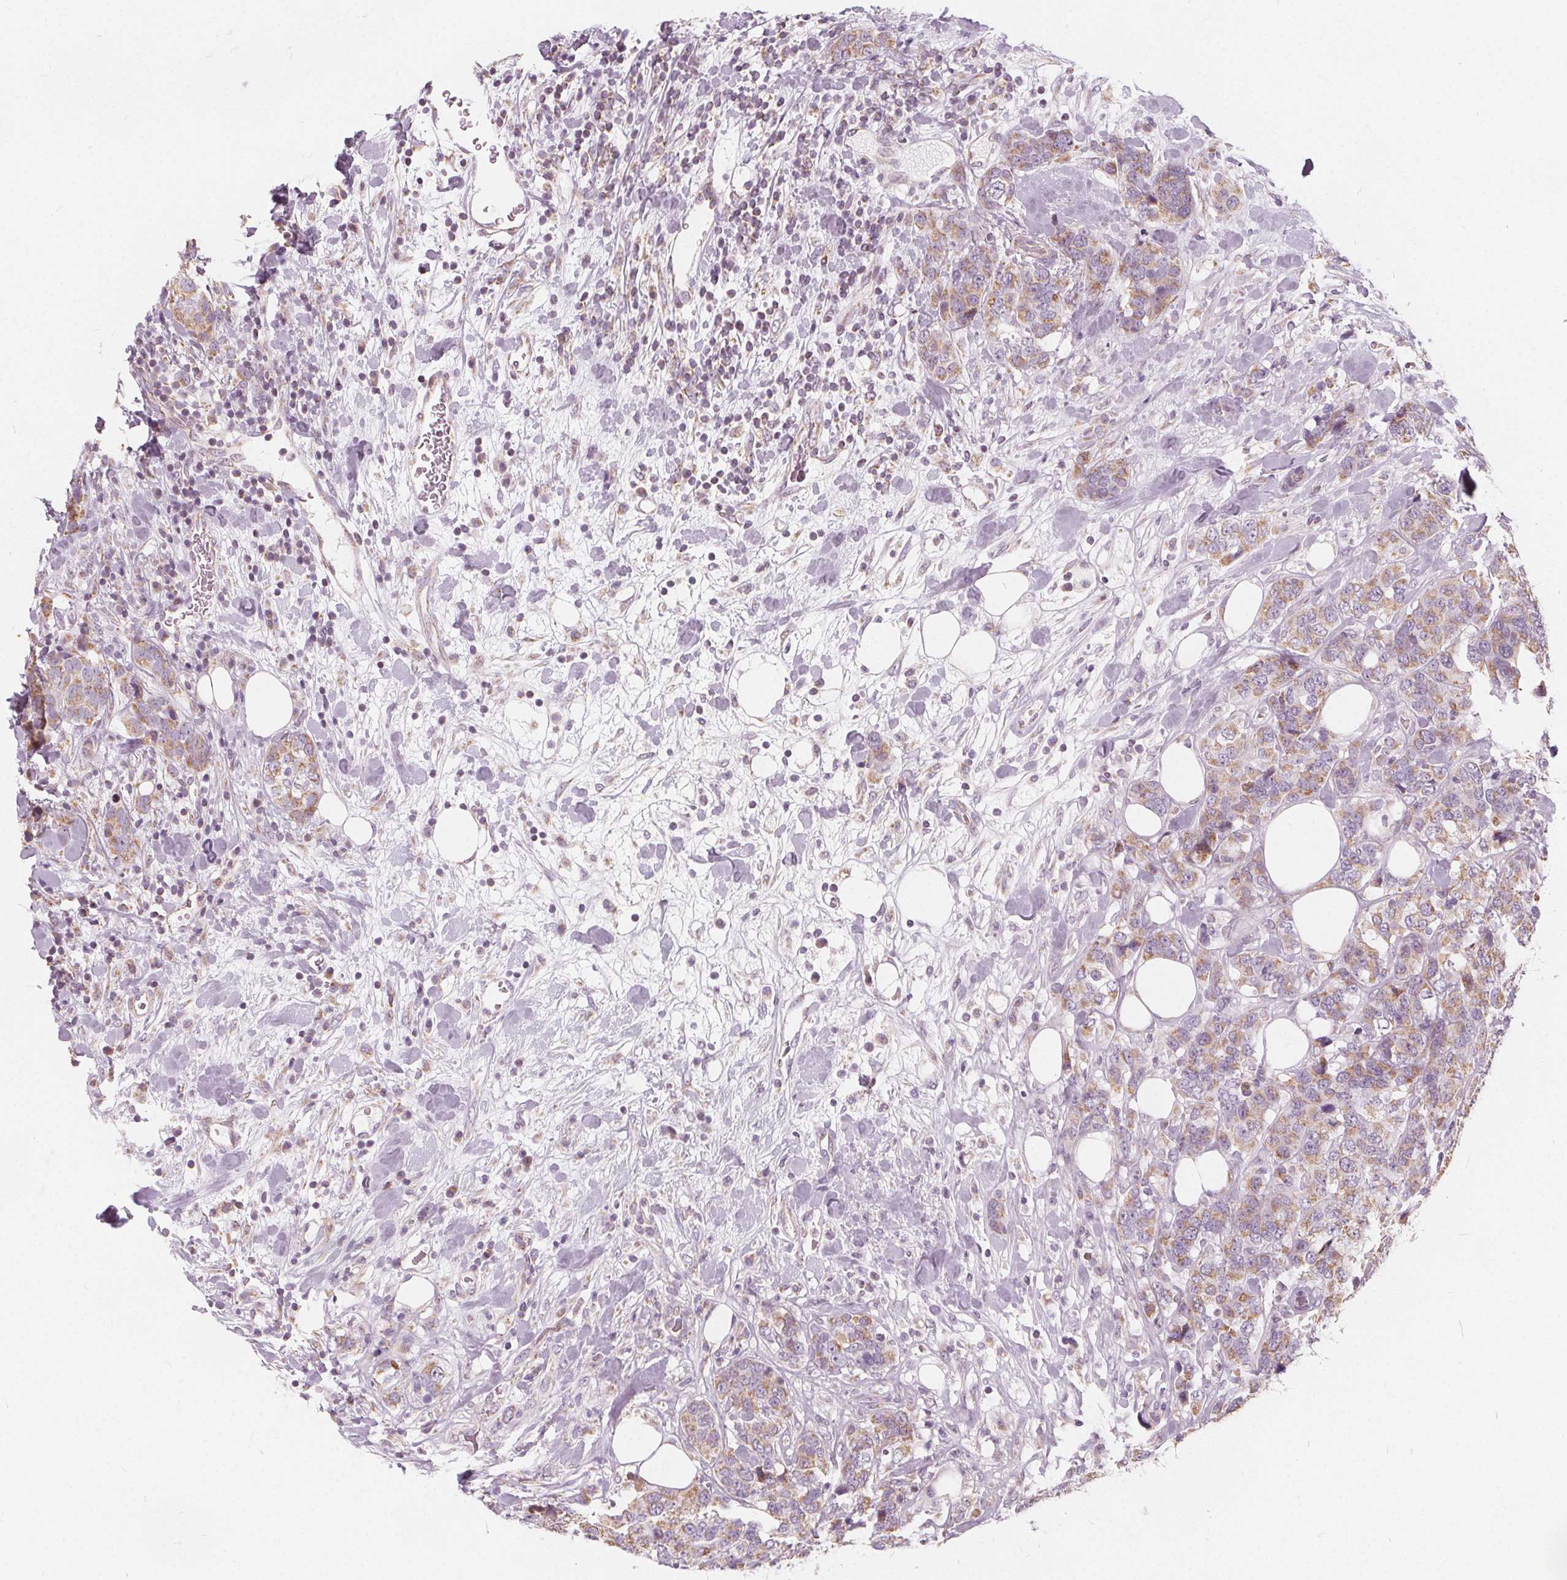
{"staining": {"intensity": "weak", "quantity": ">75%", "location": "cytoplasmic/membranous"}, "tissue": "breast cancer", "cell_type": "Tumor cells", "image_type": "cancer", "snomed": [{"axis": "morphology", "description": "Lobular carcinoma"}, {"axis": "topography", "description": "Breast"}], "caption": "Breast cancer (lobular carcinoma) stained for a protein exhibits weak cytoplasmic/membranous positivity in tumor cells. (brown staining indicates protein expression, while blue staining denotes nuclei).", "gene": "NUP210L", "patient": {"sex": "female", "age": 59}}